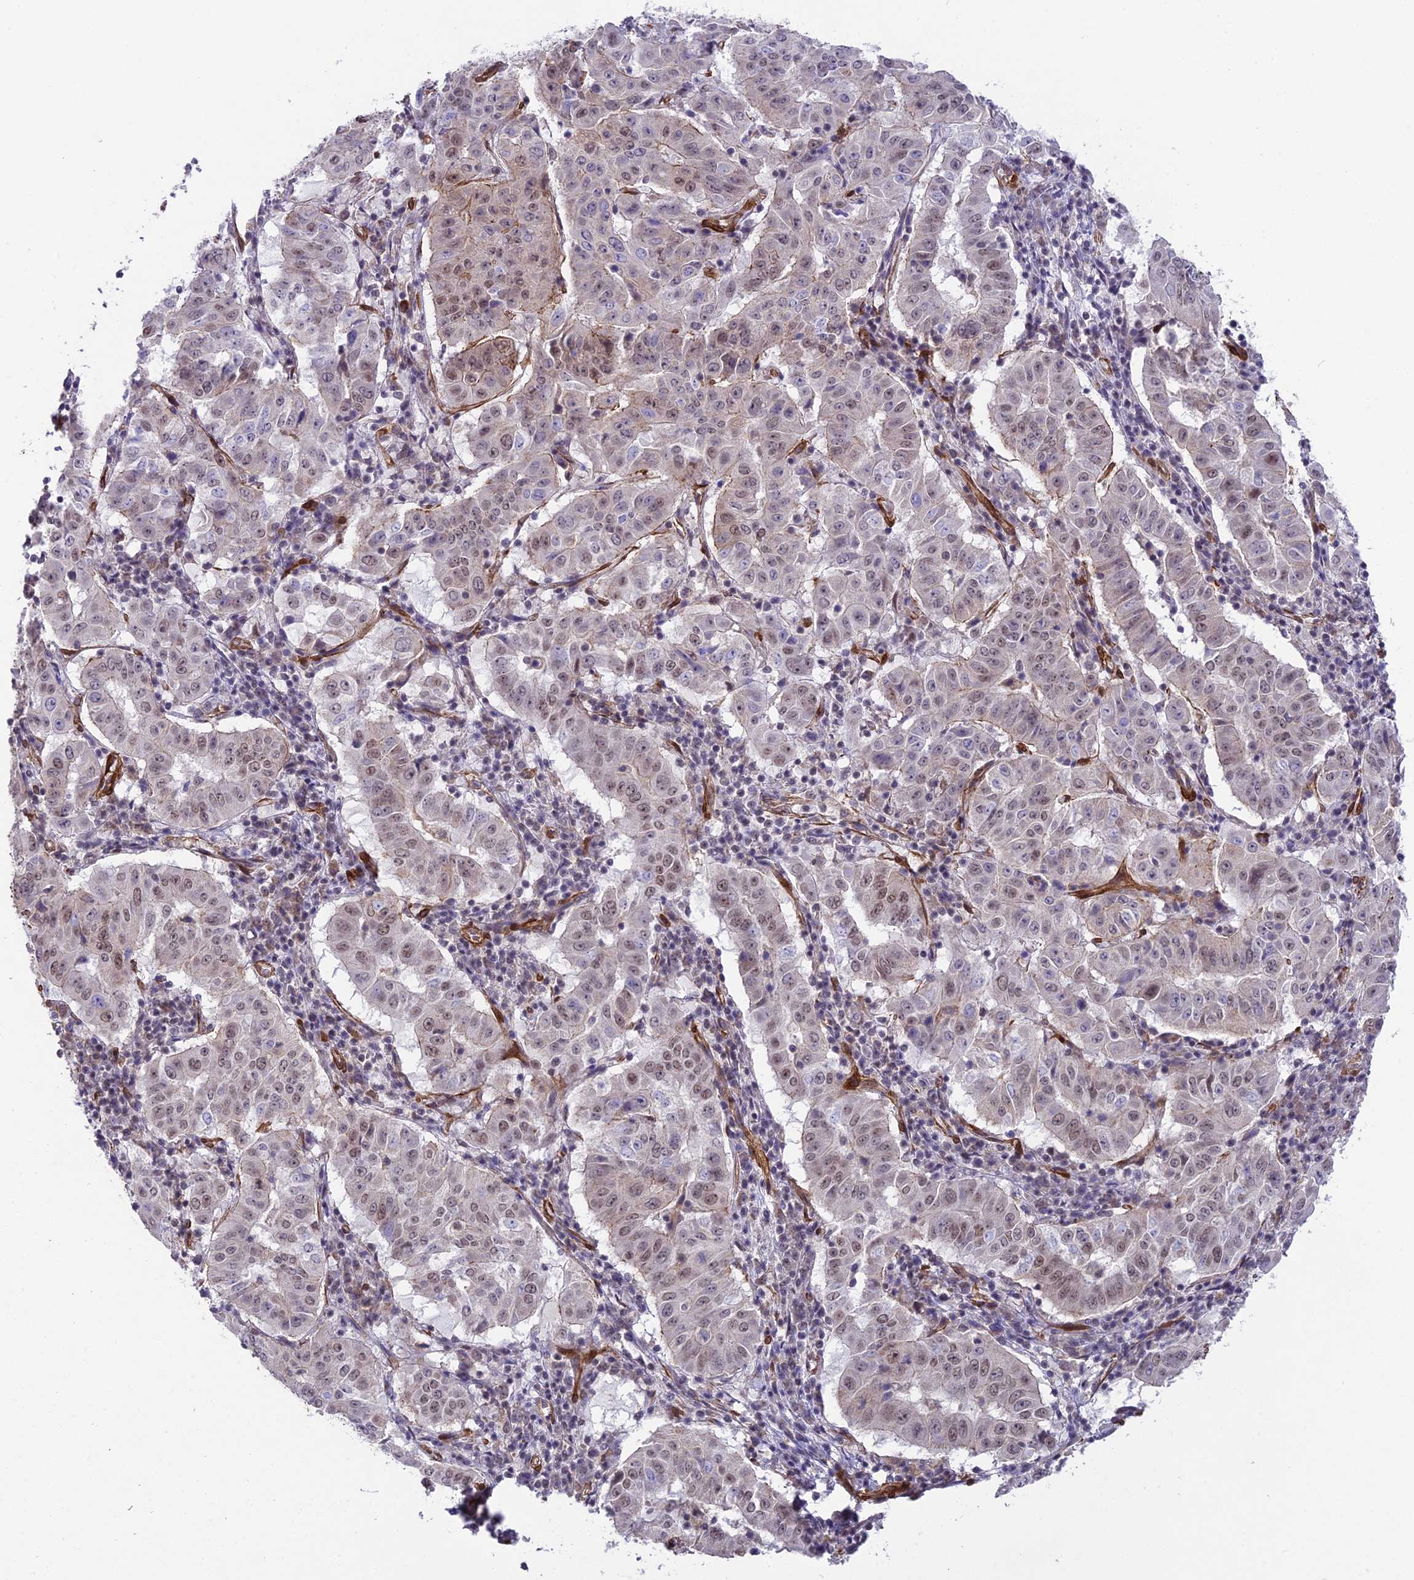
{"staining": {"intensity": "weak", "quantity": "25%-75%", "location": "cytoplasmic/membranous,nuclear"}, "tissue": "pancreatic cancer", "cell_type": "Tumor cells", "image_type": "cancer", "snomed": [{"axis": "morphology", "description": "Adenocarcinoma, NOS"}, {"axis": "topography", "description": "Pancreas"}], "caption": "An immunohistochemistry (IHC) histopathology image of tumor tissue is shown. Protein staining in brown shows weak cytoplasmic/membranous and nuclear positivity in pancreatic adenocarcinoma within tumor cells.", "gene": "TNS1", "patient": {"sex": "male", "age": 63}}